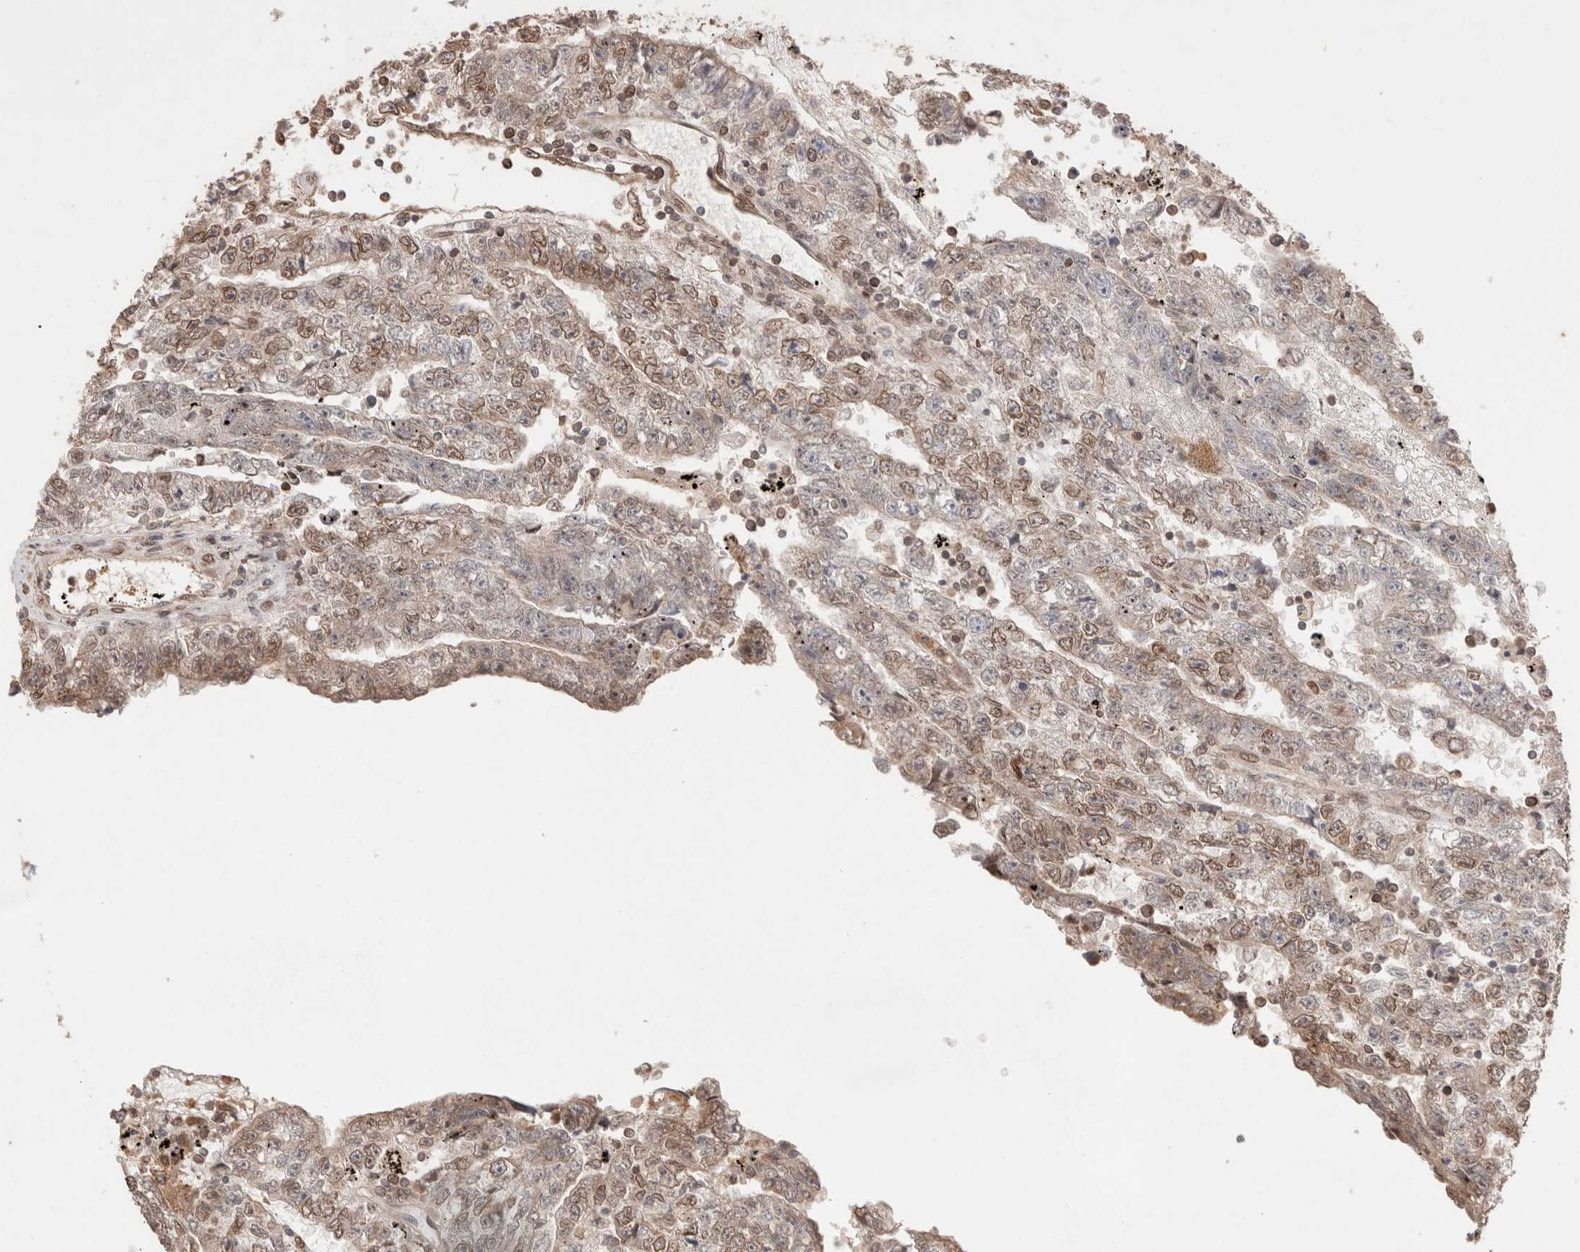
{"staining": {"intensity": "moderate", "quantity": "25%-75%", "location": "cytoplasmic/membranous,nuclear"}, "tissue": "testis cancer", "cell_type": "Tumor cells", "image_type": "cancer", "snomed": [{"axis": "morphology", "description": "Carcinoma, Embryonal, NOS"}, {"axis": "topography", "description": "Testis"}], "caption": "Embryonal carcinoma (testis) tissue displays moderate cytoplasmic/membranous and nuclear positivity in about 25%-75% of tumor cells", "gene": "TPR", "patient": {"sex": "male", "age": 25}}